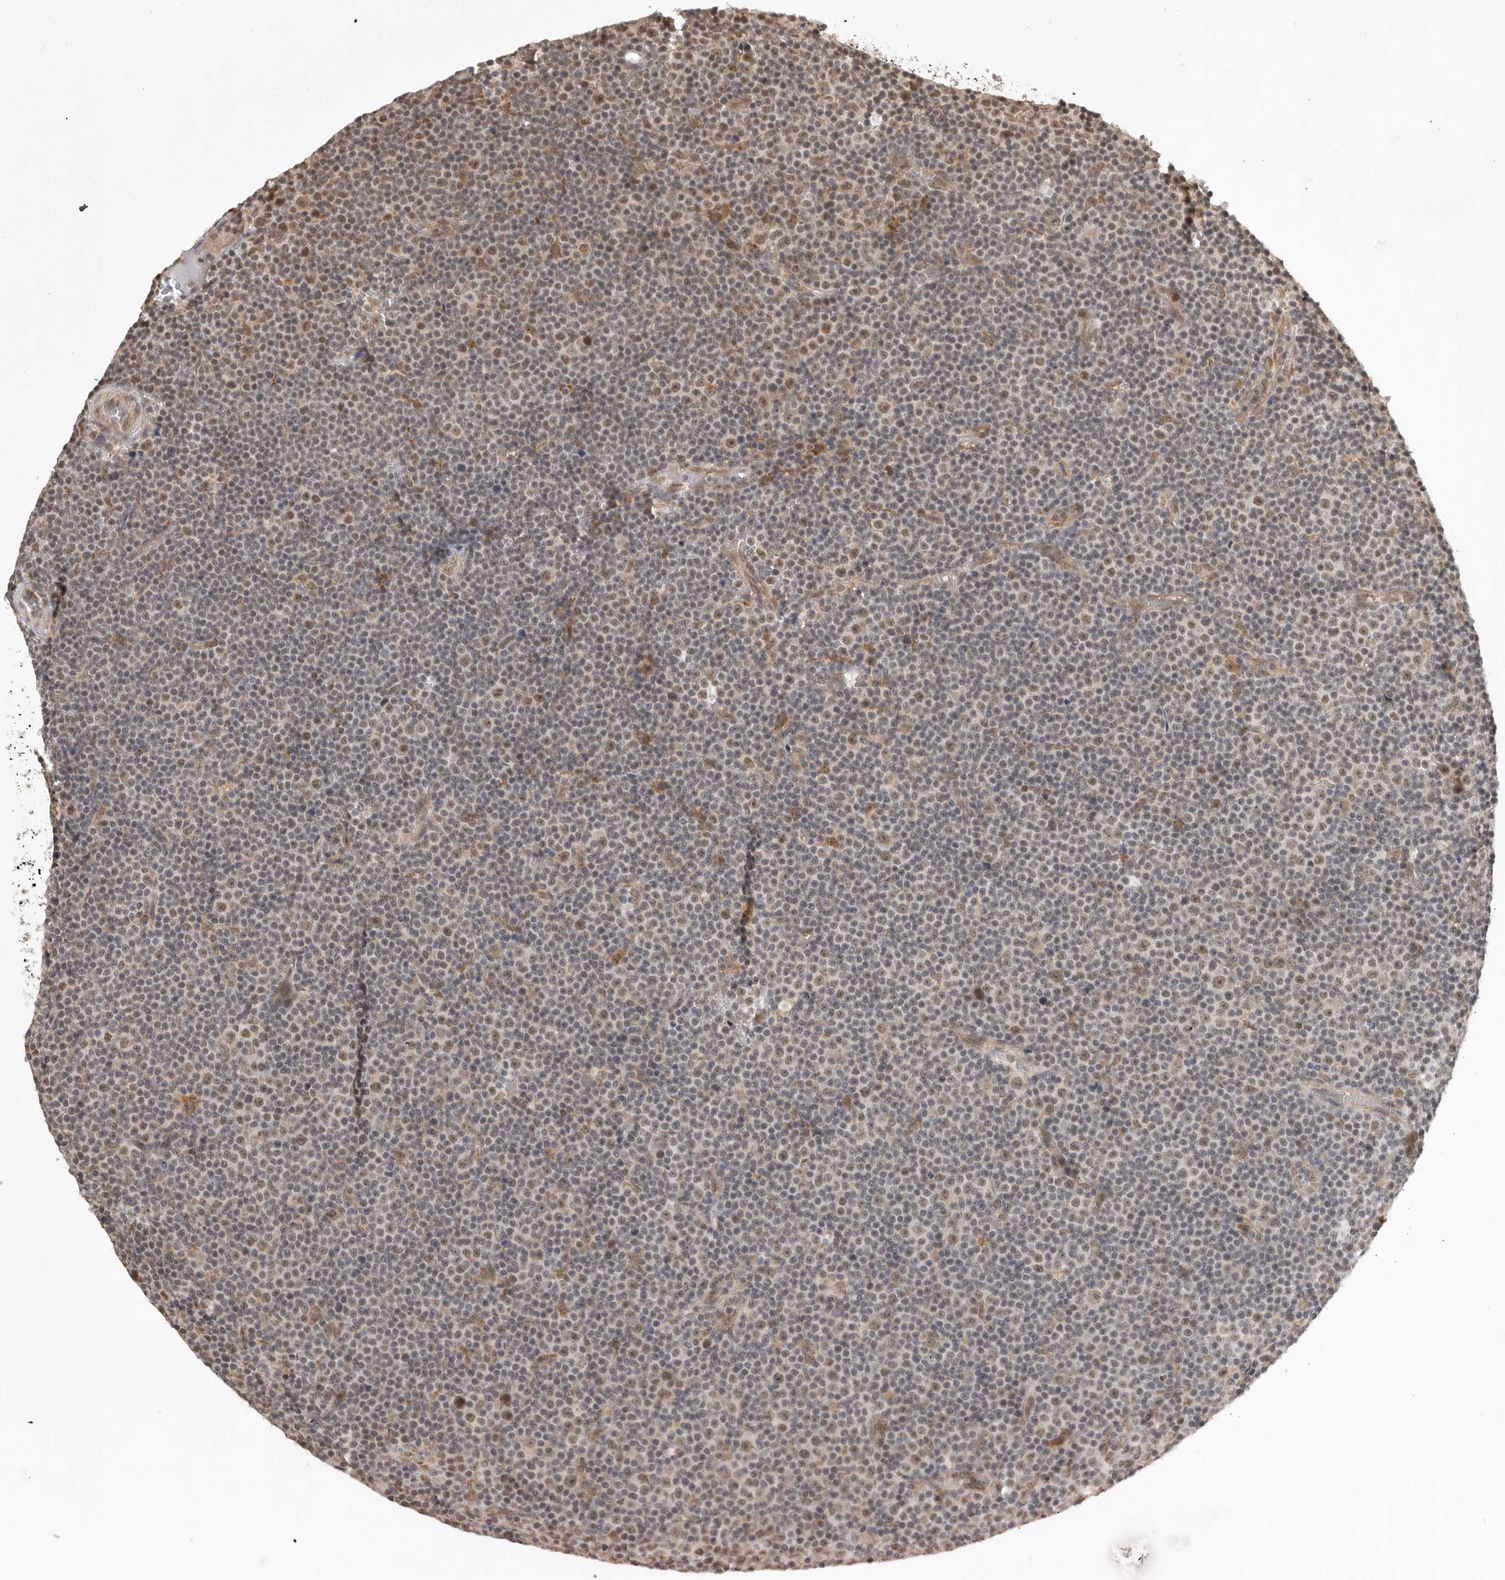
{"staining": {"intensity": "moderate", "quantity": "<25%", "location": "cytoplasmic/membranous,nuclear"}, "tissue": "lymphoma", "cell_type": "Tumor cells", "image_type": "cancer", "snomed": [{"axis": "morphology", "description": "Malignant lymphoma, non-Hodgkin's type, Low grade"}, {"axis": "topography", "description": "Lymph node"}], "caption": "Tumor cells show low levels of moderate cytoplasmic/membranous and nuclear staining in about <25% of cells in human low-grade malignant lymphoma, non-Hodgkin's type.", "gene": "ZNF83", "patient": {"sex": "female", "age": 67}}